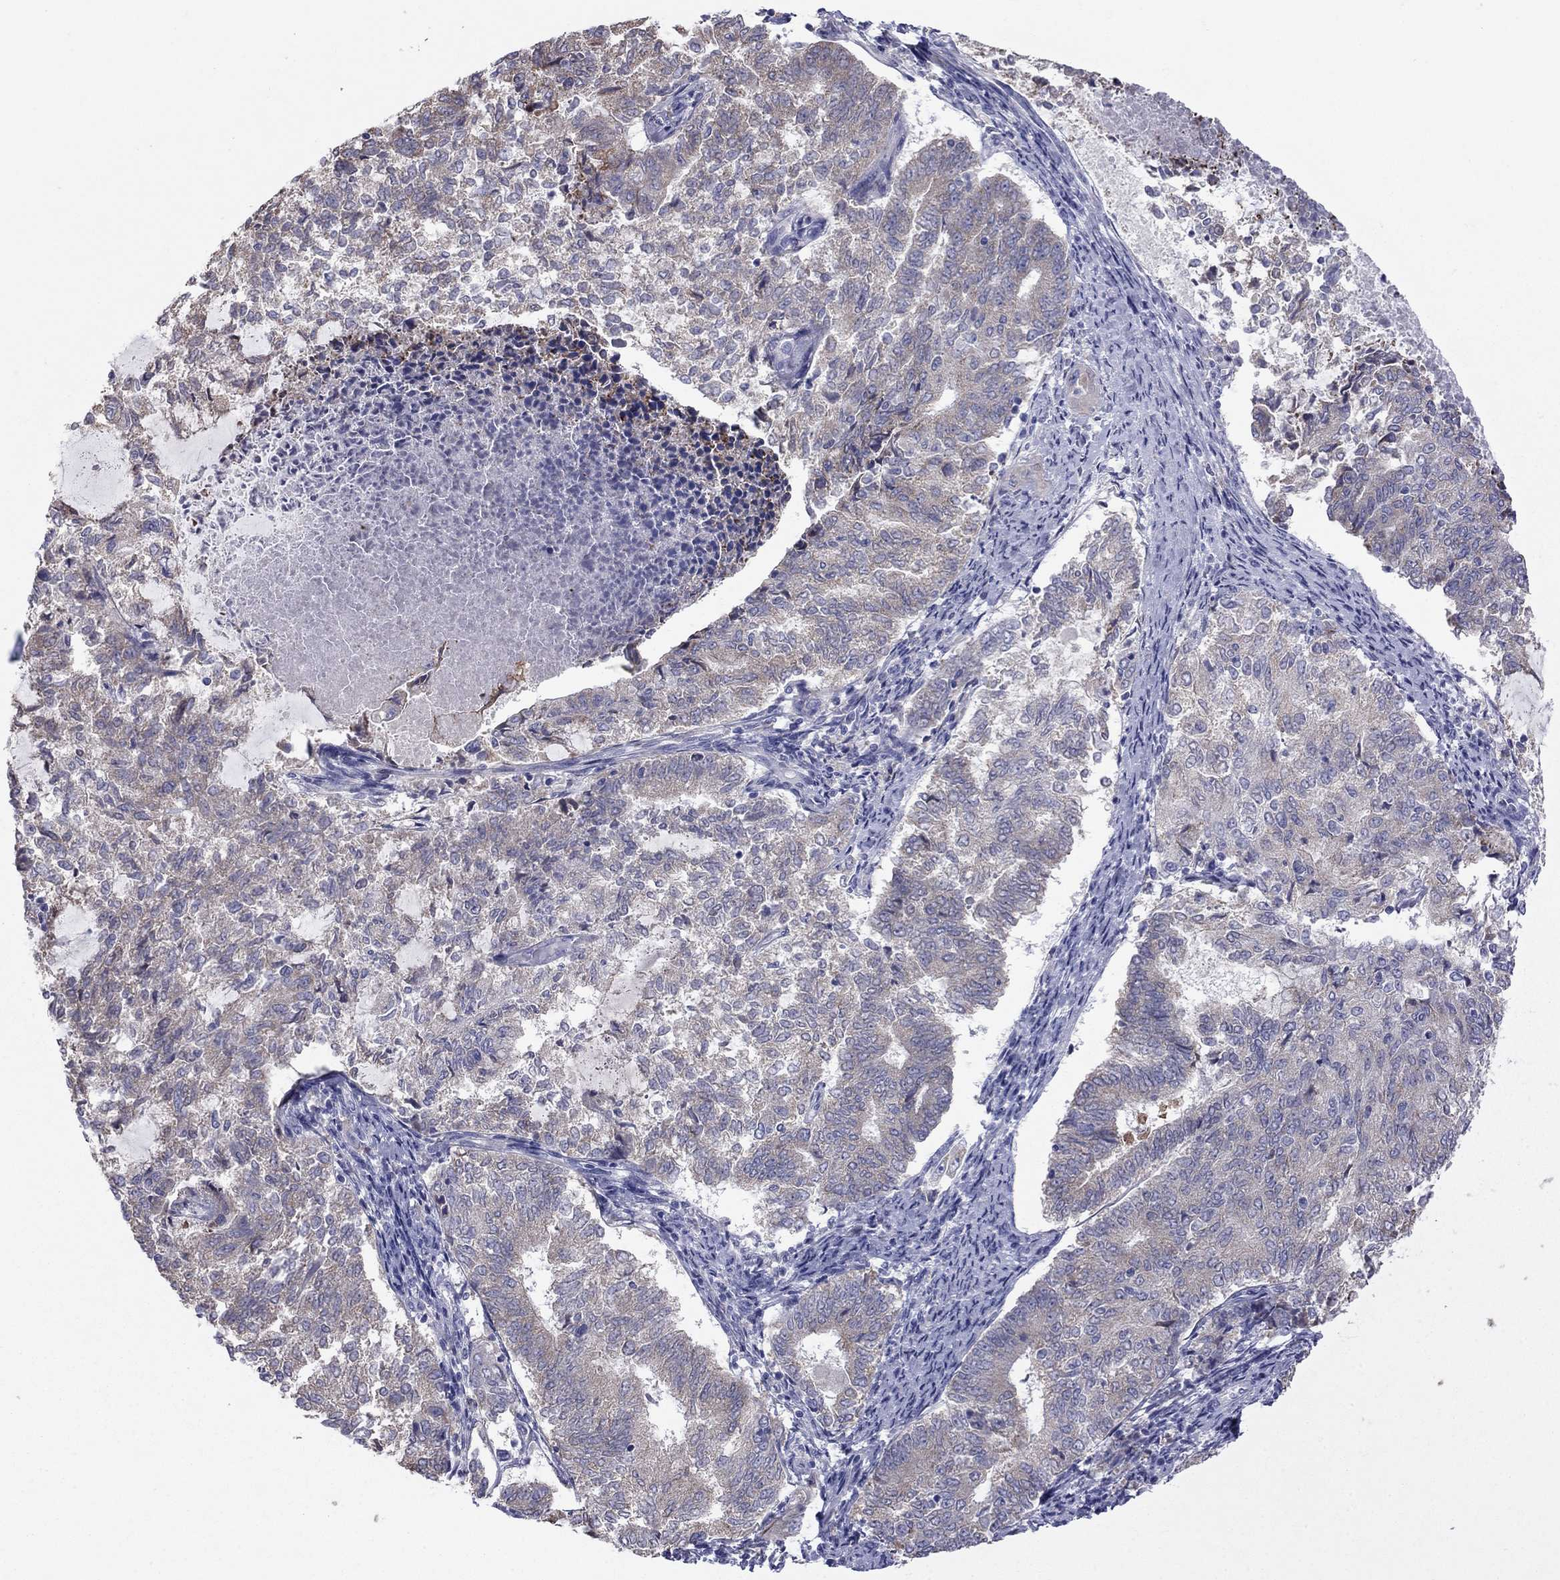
{"staining": {"intensity": "moderate", "quantity": "<25%", "location": "cytoplasmic/membranous"}, "tissue": "endometrial cancer", "cell_type": "Tumor cells", "image_type": "cancer", "snomed": [{"axis": "morphology", "description": "Adenocarcinoma, NOS"}, {"axis": "topography", "description": "Endometrium"}], "caption": "There is low levels of moderate cytoplasmic/membranous positivity in tumor cells of adenocarcinoma (endometrial), as demonstrated by immunohistochemical staining (brown color).", "gene": "TMPRSS11A", "patient": {"sex": "female", "age": 65}}